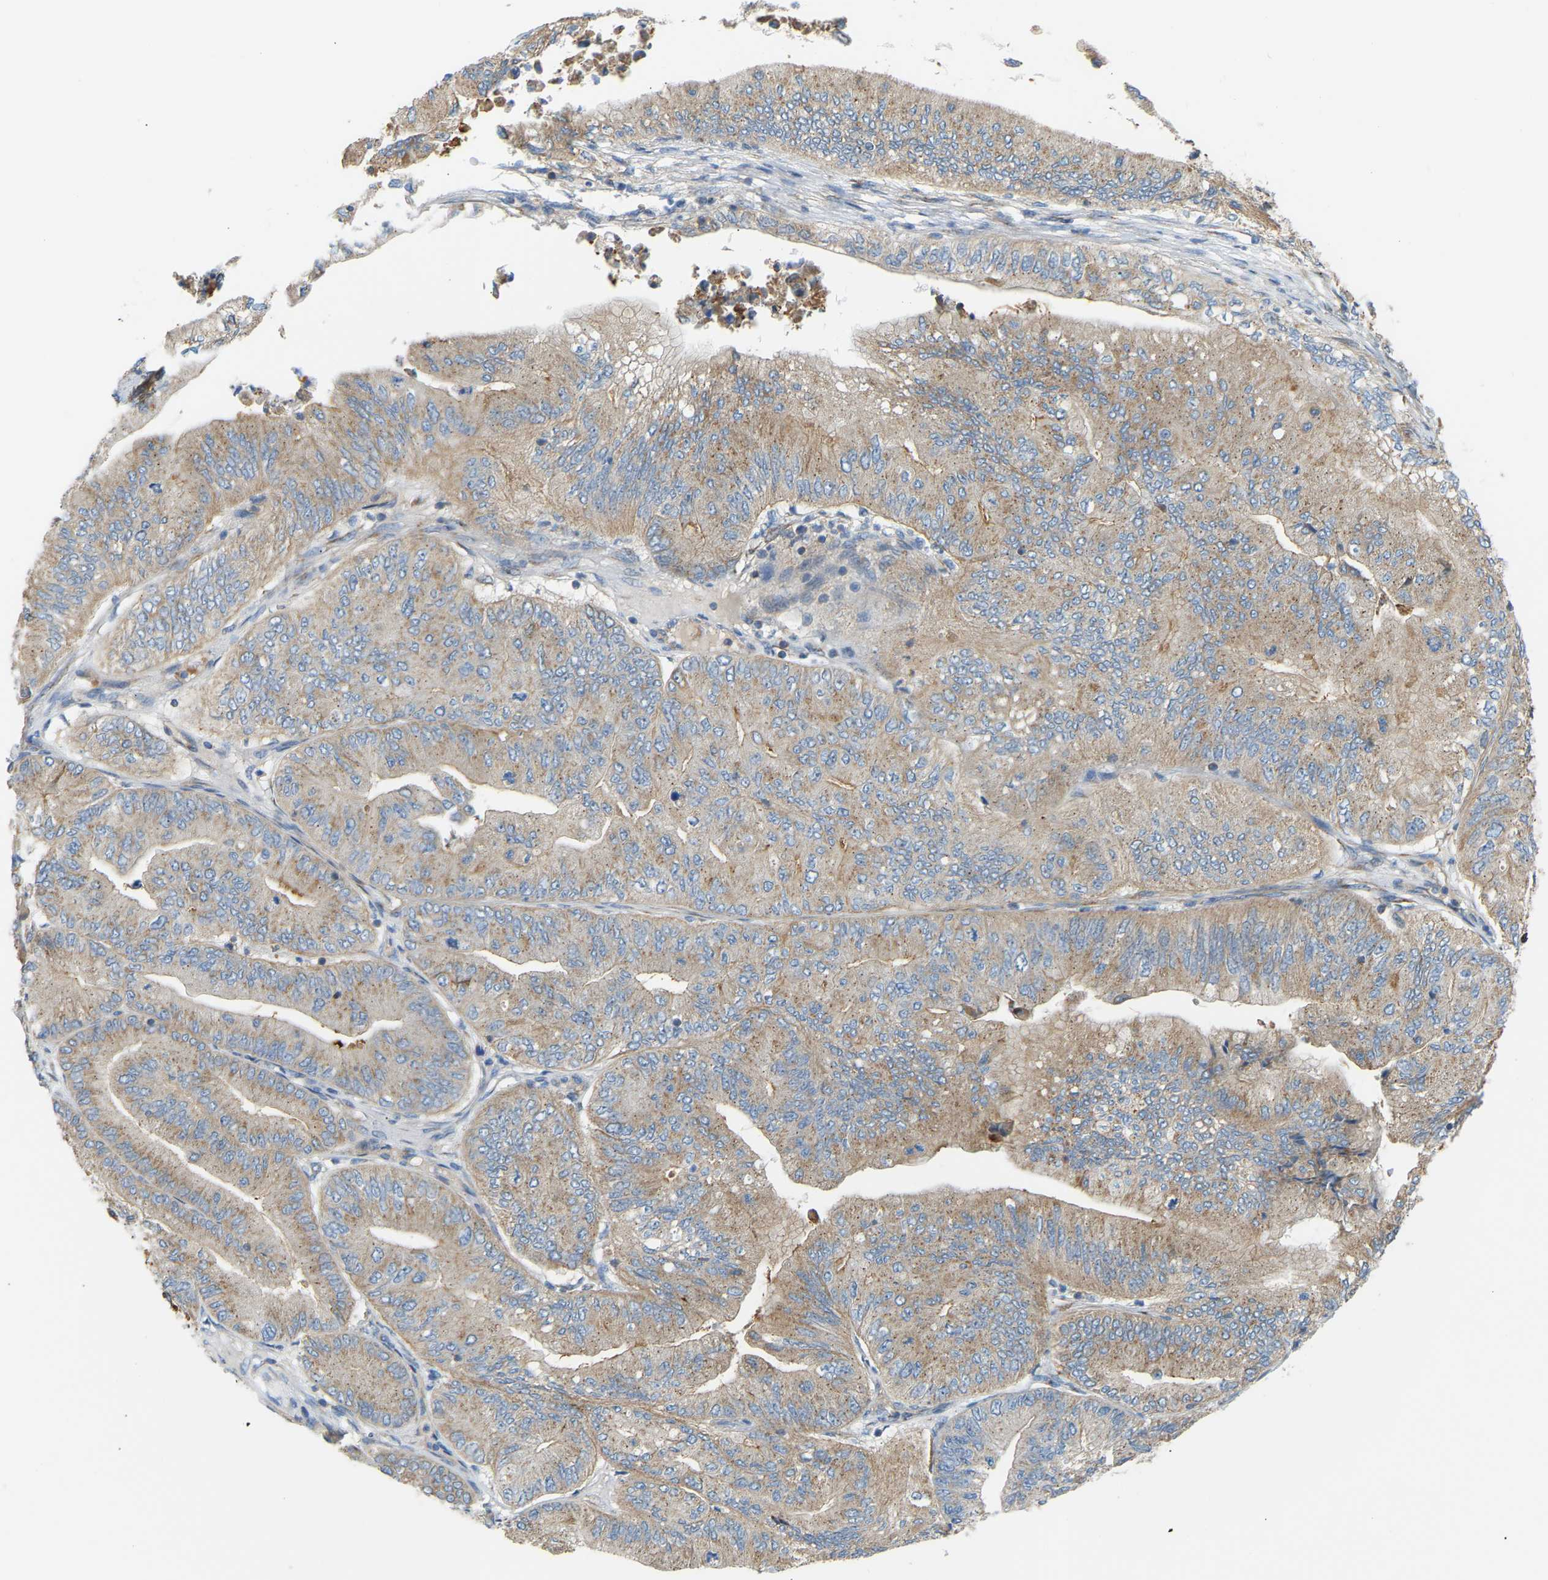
{"staining": {"intensity": "weak", "quantity": ">75%", "location": "cytoplasmic/membranous"}, "tissue": "ovarian cancer", "cell_type": "Tumor cells", "image_type": "cancer", "snomed": [{"axis": "morphology", "description": "Cystadenocarcinoma, mucinous, NOS"}, {"axis": "topography", "description": "Ovary"}], "caption": "Protein expression analysis of ovarian cancer demonstrates weak cytoplasmic/membranous positivity in about >75% of tumor cells.", "gene": "YIPF2", "patient": {"sex": "female", "age": 61}}